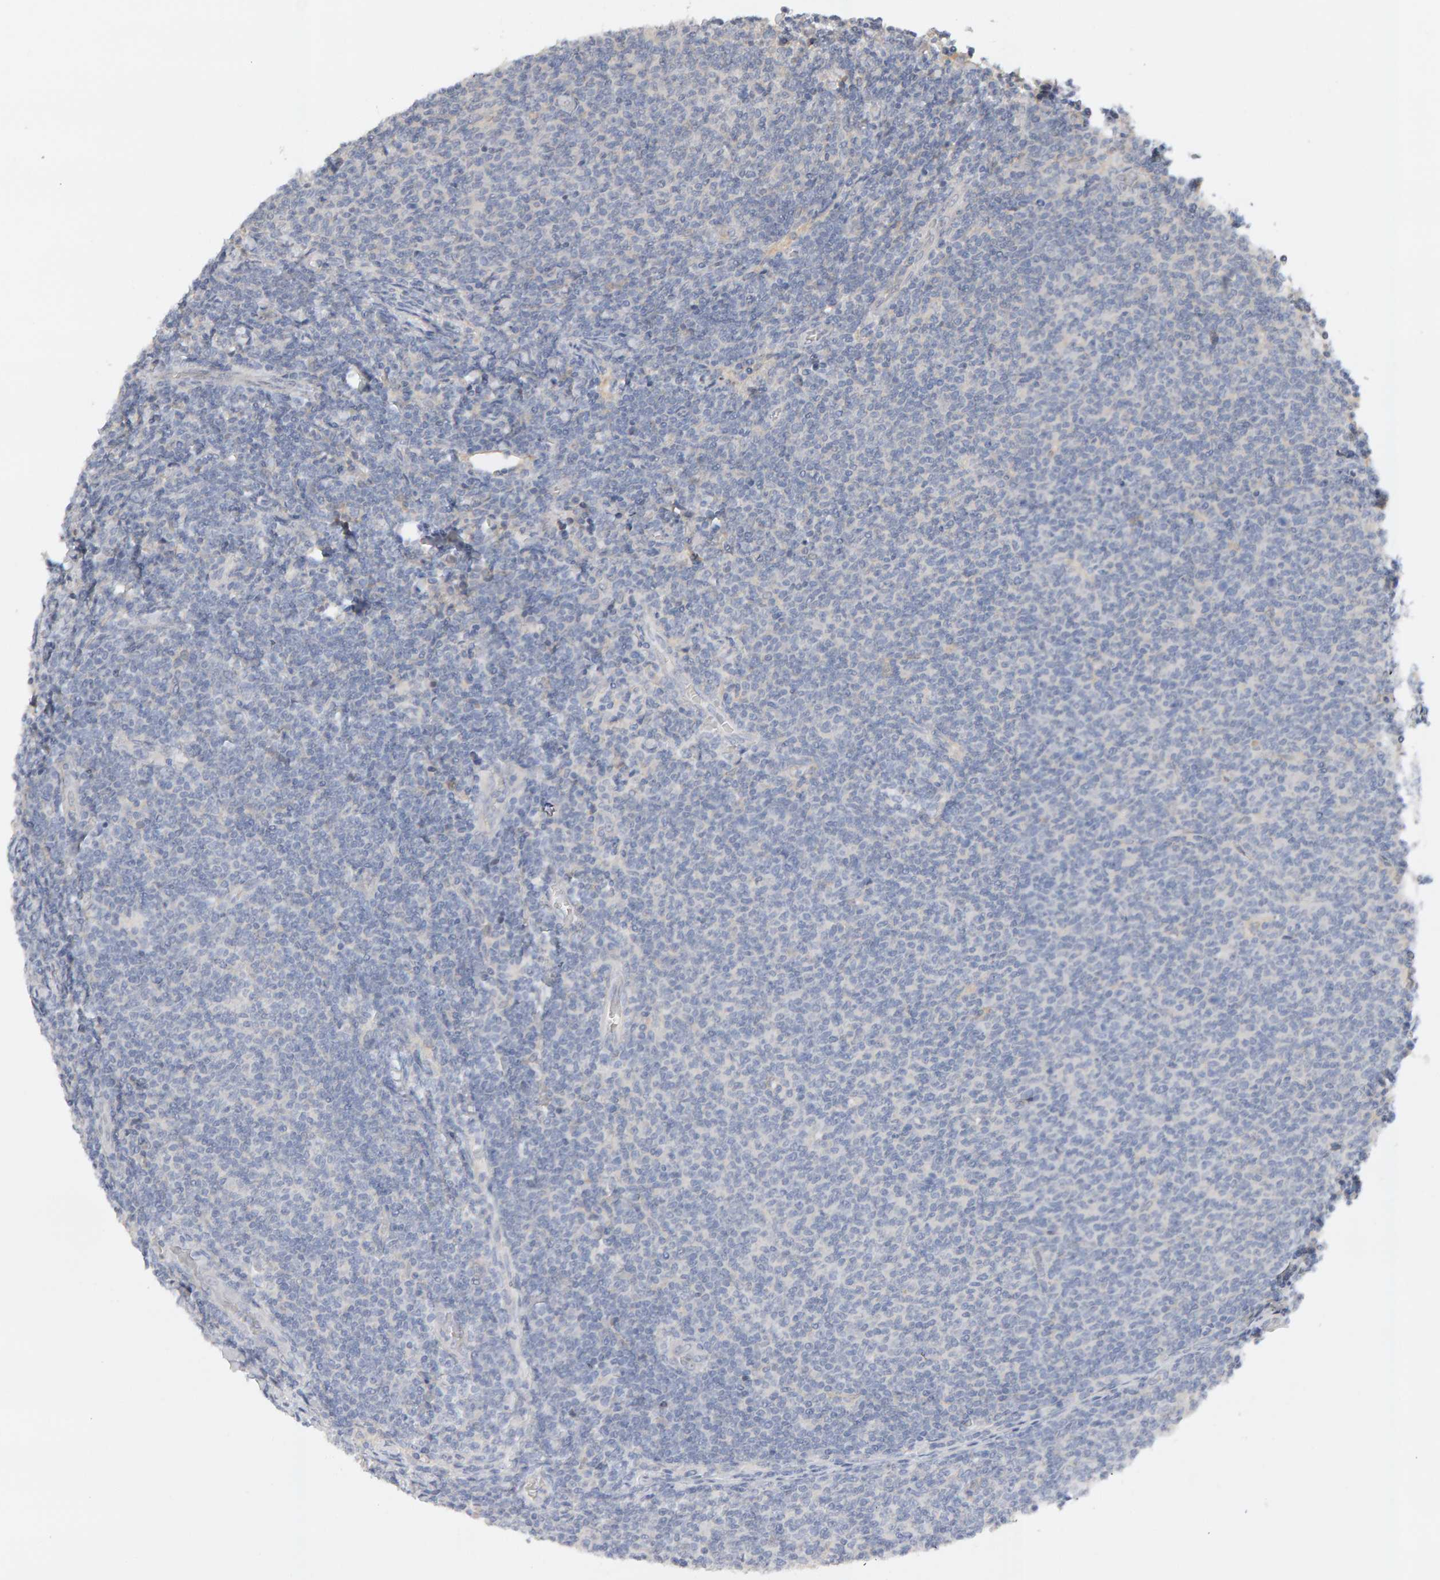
{"staining": {"intensity": "negative", "quantity": "none", "location": "none"}, "tissue": "lymphoma", "cell_type": "Tumor cells", "image_type": "cancer", "snomed": [{"axis": "morphology", "description": "Malignant lymphoma, non-Hodgkin's type, Low grade"}, {"axis": "topography", "description": "Lymph node"}], "caption": "Immunohistochemistry photomicrograph of human low-grade malignant lymphoma, non-Hodgkin's type stained for a protein (brown), which shows no positivity in tumor cells.", "gene": "GFUS", "patient": {"sex": "male", "age": 66}}